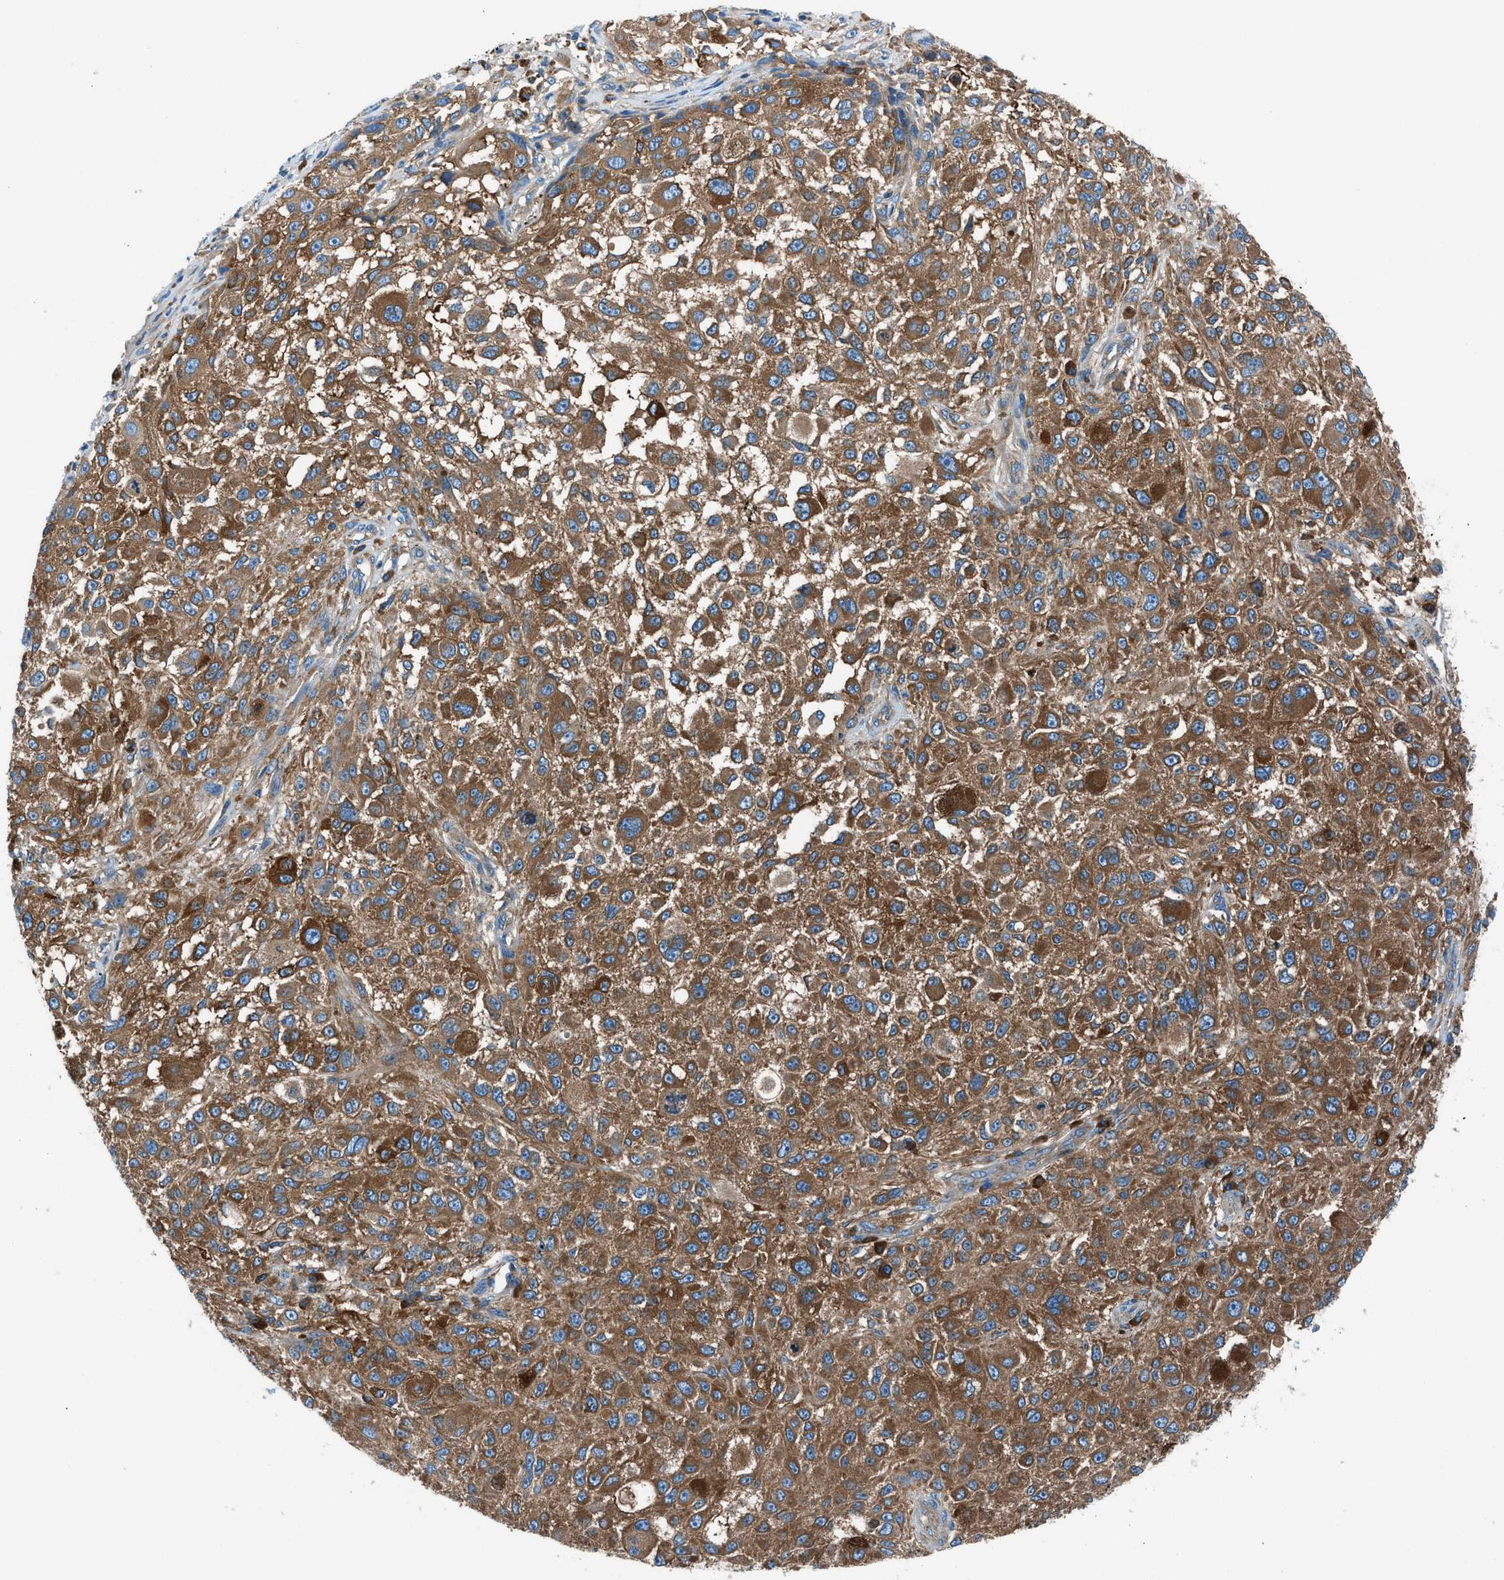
{"staining": {"intensity": "strong", "quantity": ">75%", "location": "cytoplasmic/membranous"}, "tissue": "melanoma", "cell_type": "Tumor cells", "image_type": "cancer", "snomed": [{"axis": "morphology", "description": "Necrosis, NOS"}, {"axis": "morphology", "description": "Malignant melanoma, NOS"}, {"axis": "topography", "description": "Skin"}], "caption": "Approximately >75% of tumor cells in human malignant melanoma display strong cytoplasmic/membranous protein positivity as visualized by brown immunohistochemical staining.", "gene": "SARS1", "patient": {"sex": "female", "age": 87}}